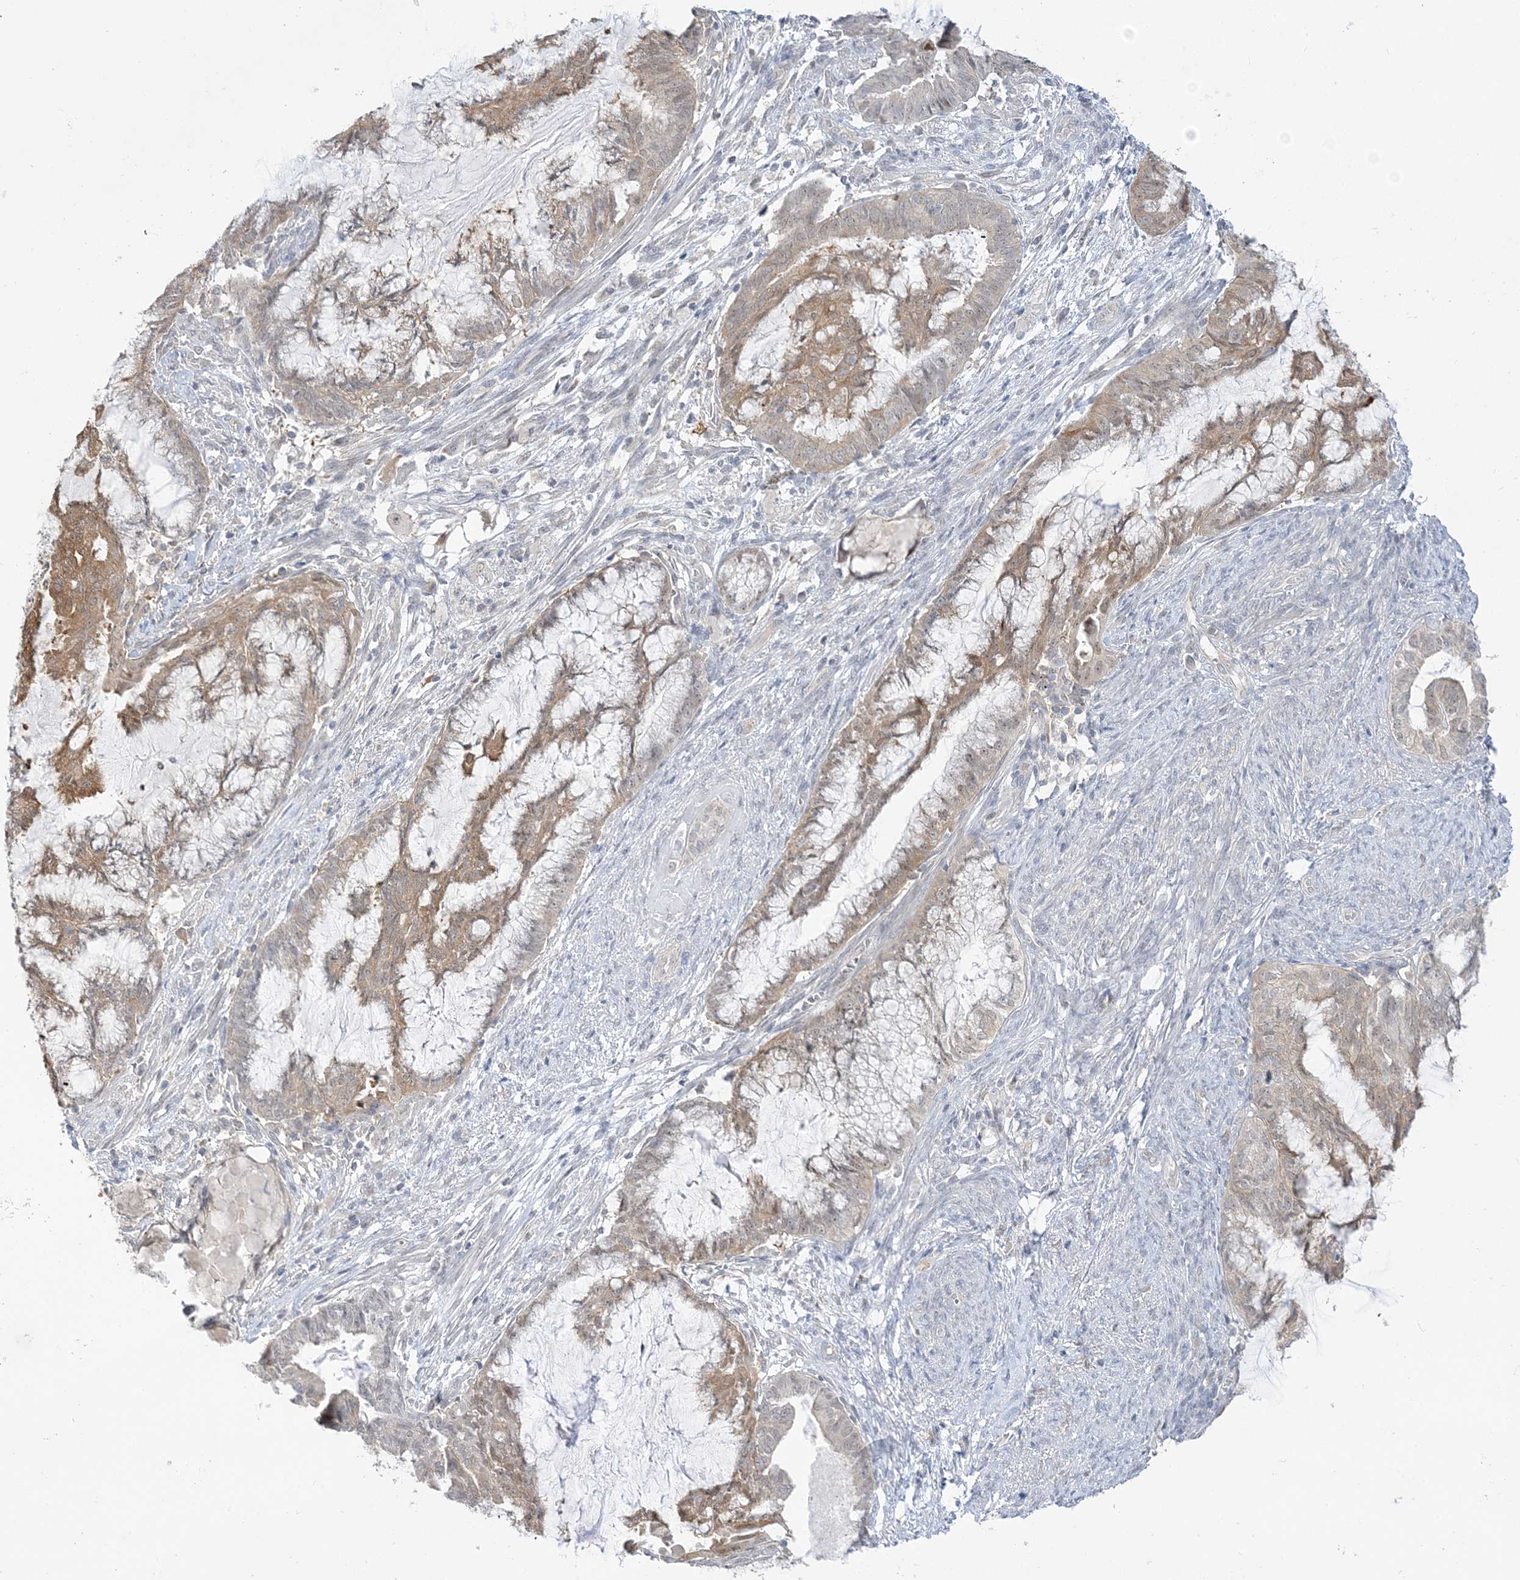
{"staining": {"intensity": "moderate", "quantity": "<25%", "location": "cytoplasmic/membranous"}, "tissue": "endometrial cancer", "cell_type": "Tumor cells", "image_type": "cancer", "snomed": [{"axis": "morphology", "description": "Adenocarcinoma, NOS"}, {"axis": "topography", "description": "Endometrium"}], "caption": "Endometrial cancer was stained to show a protein in brown. There is low levels of moderate cytoplasmic/membranous positivity in approximately <25% of tumor cells.", "gene": "THADA", "patient": {"sex": "female", "age": 86}}